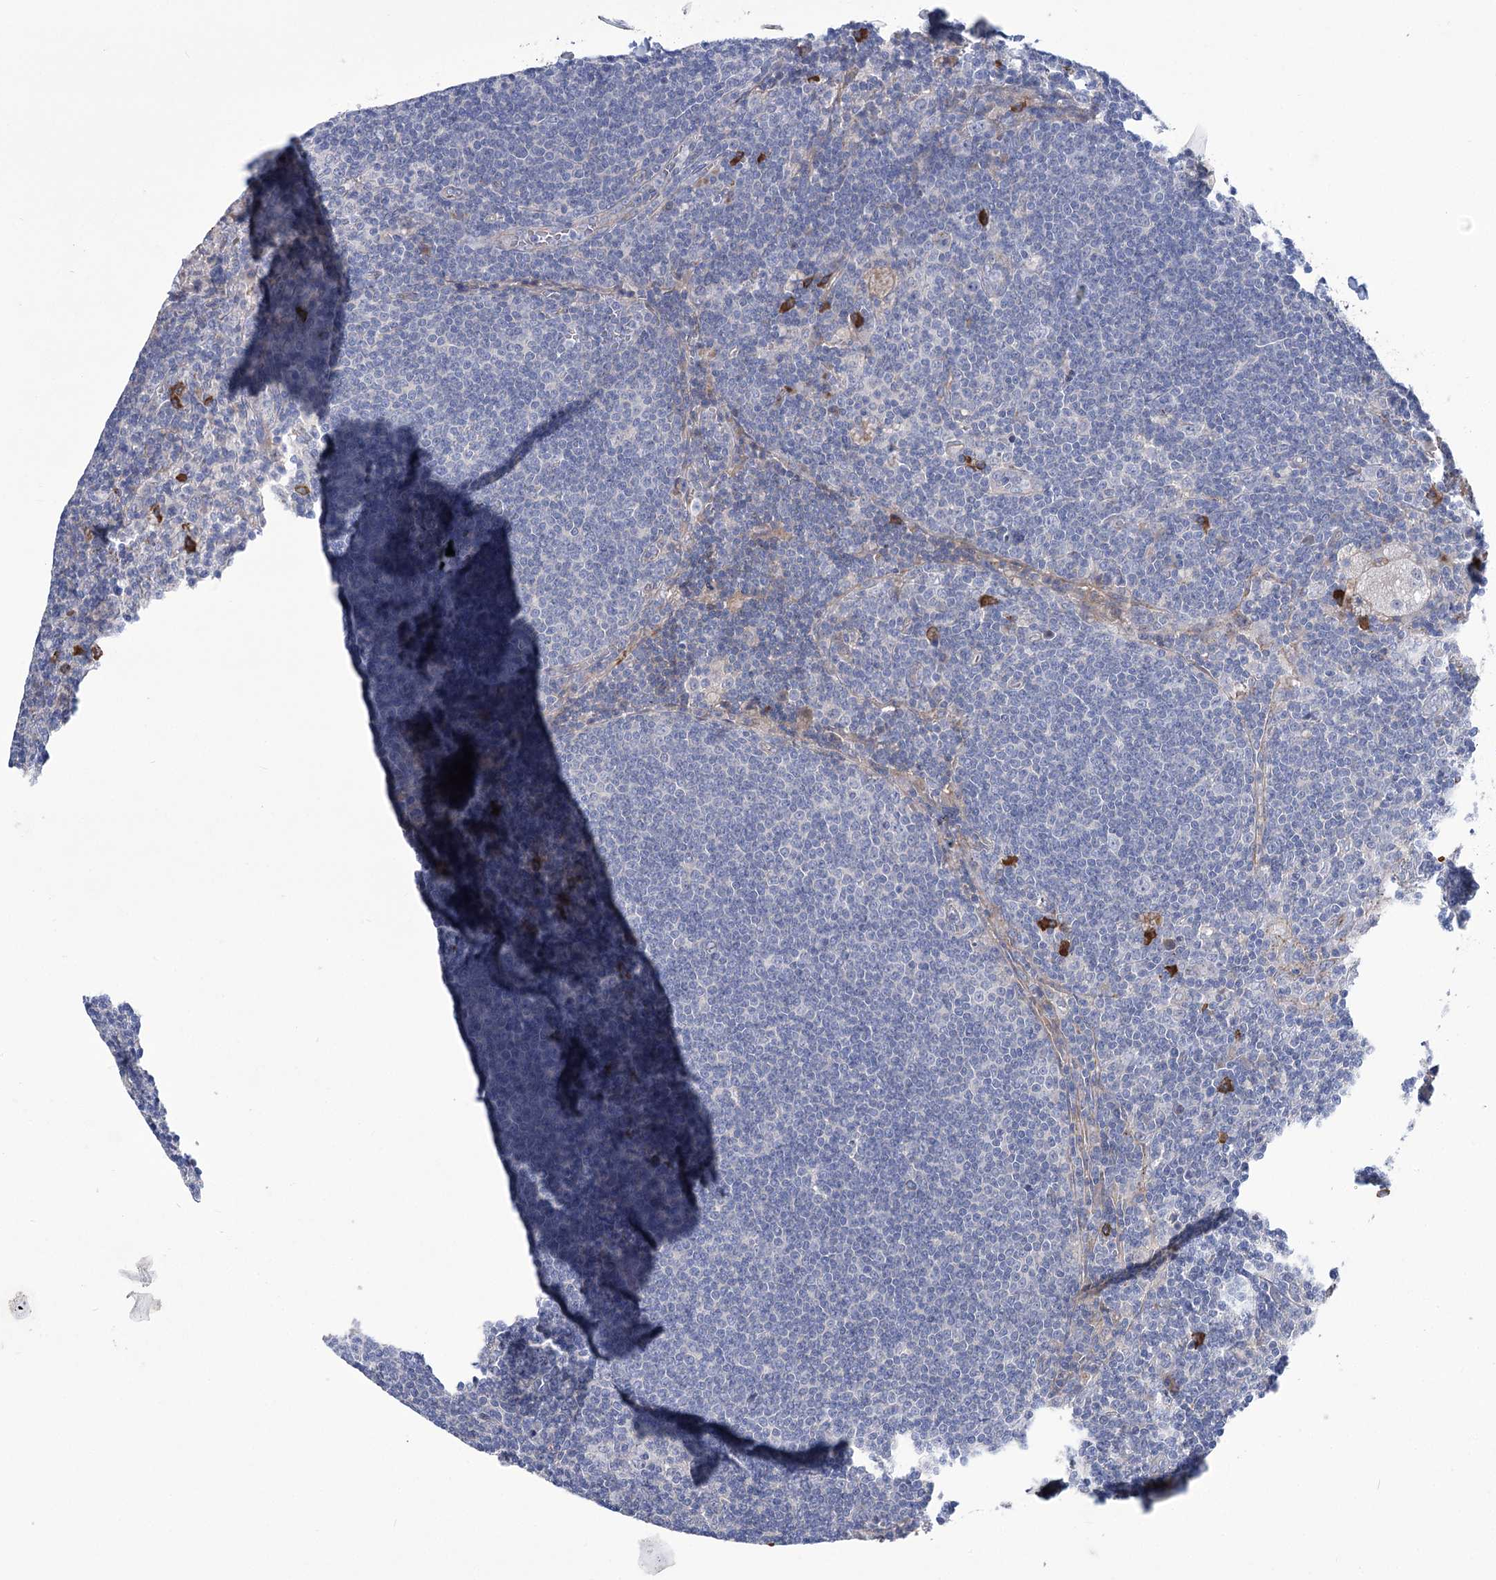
{"staining": {"intensity": "negative", "quantity": "none", "location": "none"}, "tissue": "lymph node", "cell_type": "Germinal center cells", "image_type": "normal", "snomed": [{"axis": "morphology", "description": "Normal tissue, NOS"}, {"axis": "topography", "description": "Lymph node"}], "caption": "This micrograph is of benign lymph node stained with immunohistochemistry (IHC) to label a protein in brown with the nuclei are counter-stained blue. There is no staining in germinal center cells. (Brightfield microscopy of DAB (3,3'-diaminobenzidine) immunohistochemistry at high magnification).", "gene": "CEP164", "patient": {"sex": "male", "age": 69}}